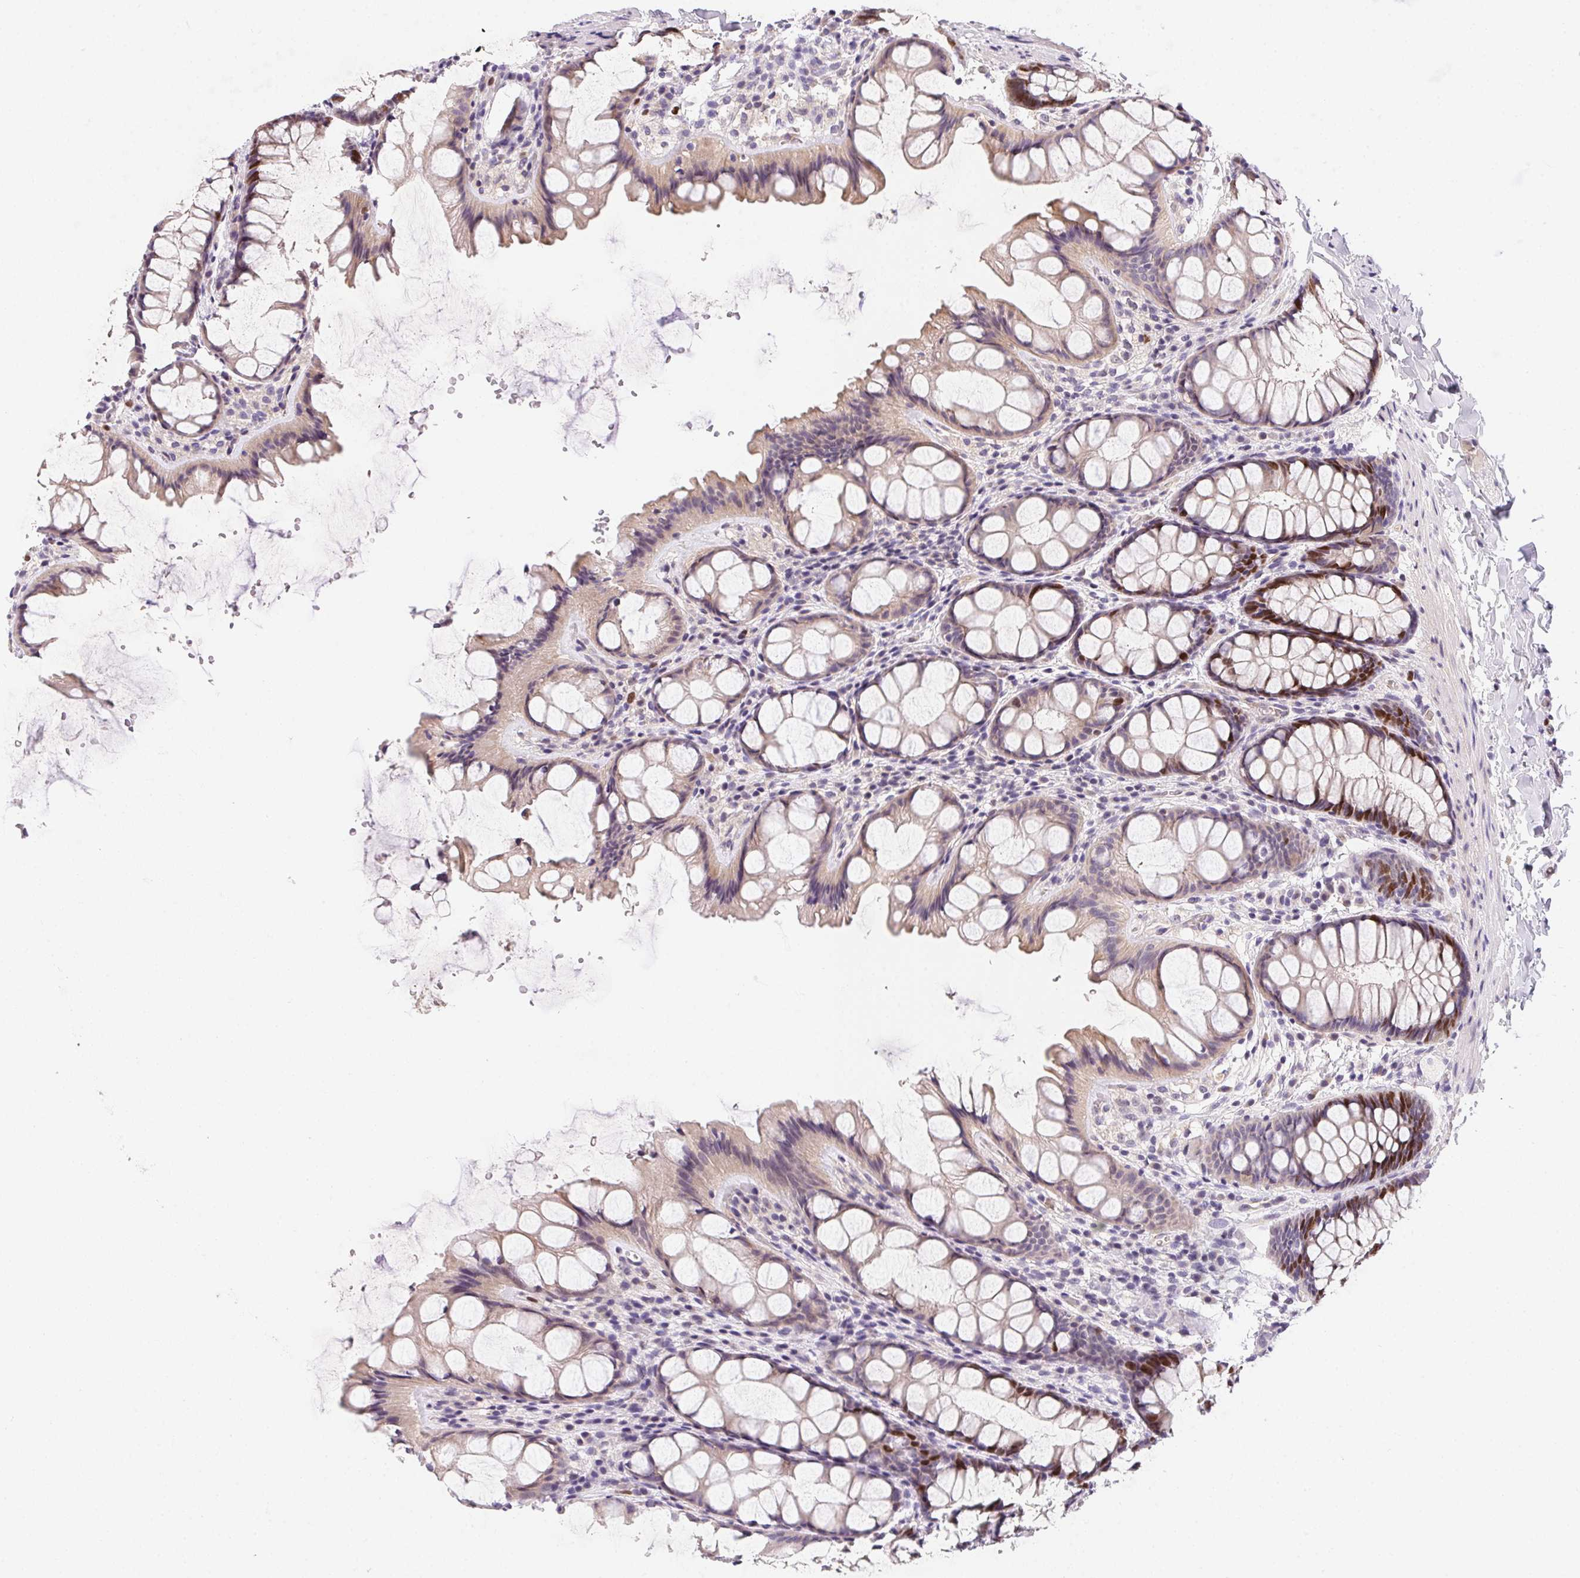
{"staining": {"intensity": "negative", "quantity": "none", "location": "none"}, "tissue": "colon", "cell_type": "Endothelial cells", "image_type": "normal", "snomed": [{"axis": "morphology", "description": "Normal tissue, NOS"}, {"axis": "topography", "description": "Colon"}], "caption": "DAB immunohistochemical staining of normal colon displays no significant expression in endothelial cells.", "gene": "HELLS", "patient": {"sex": "male", "age": 47}}